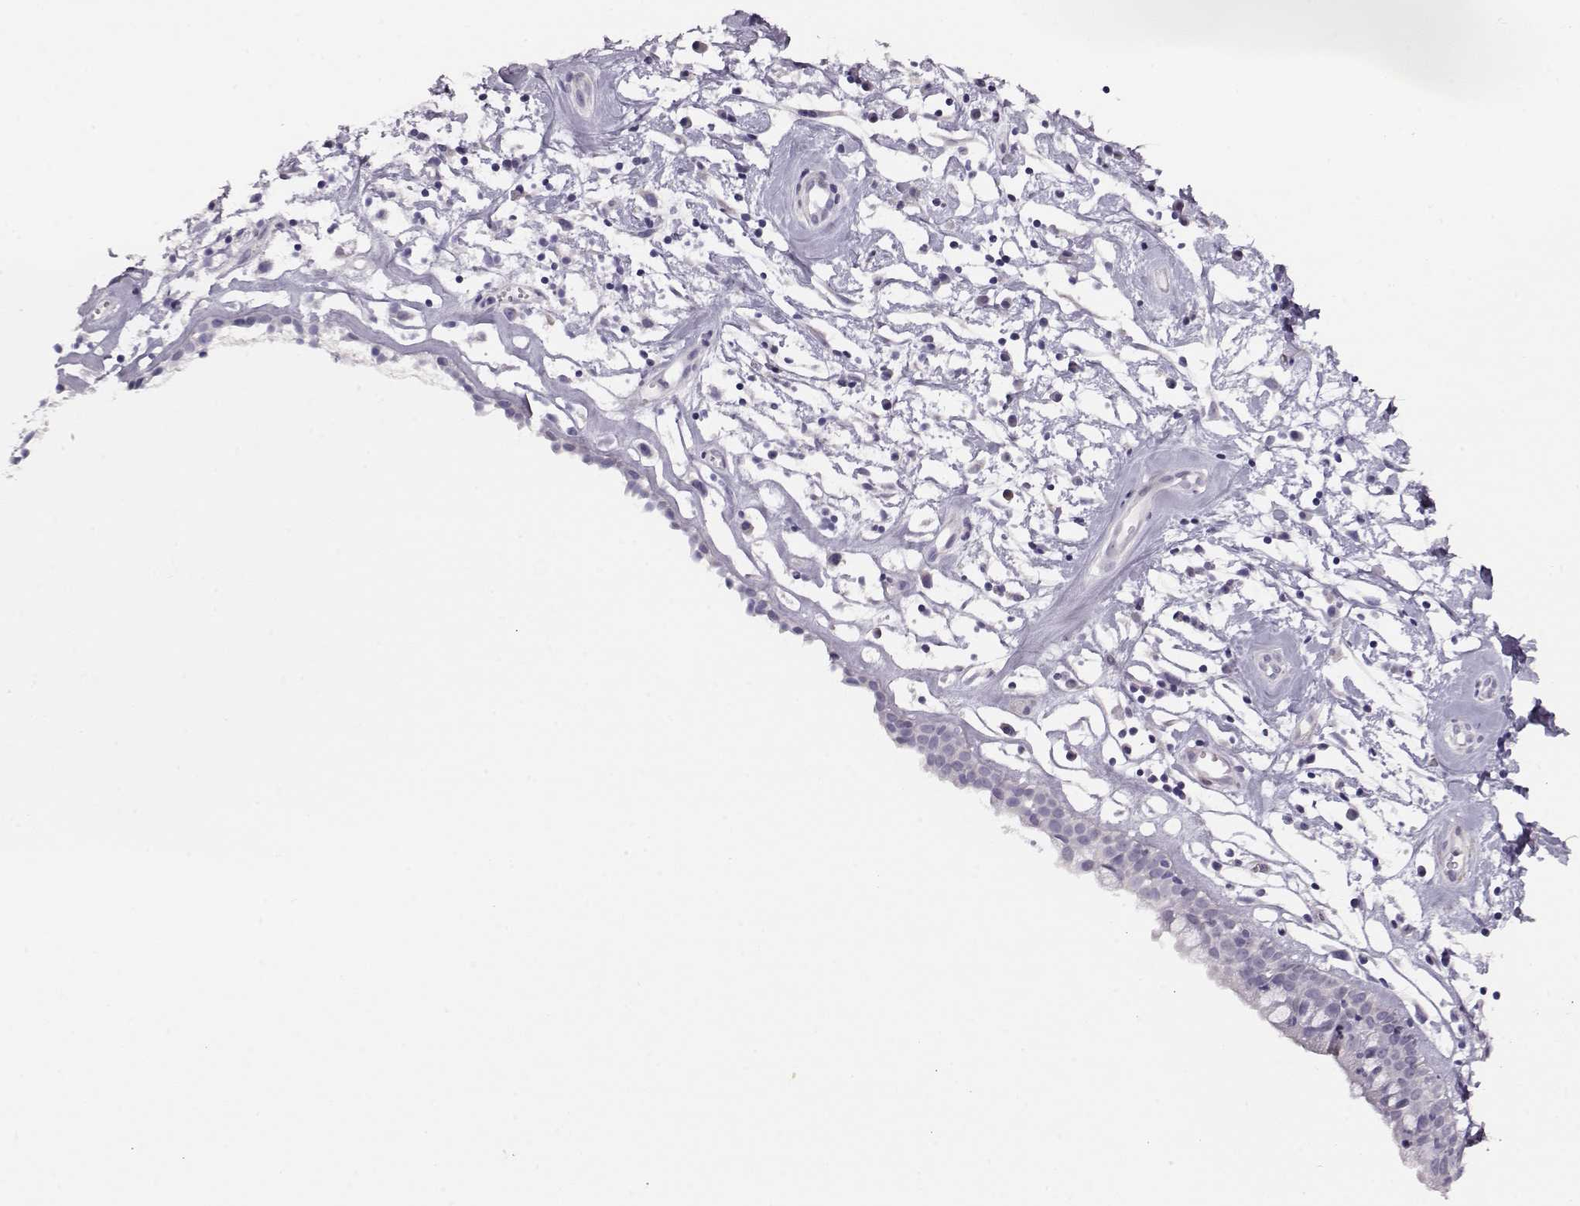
{"staining": {"intensity": "negative", "quantity": "none", "location": "none"}, "tissue": "nasopharynx", "cell_type": "Respiratory epithelial cells", "image_type": "normal", "snomed": [{"axis": "morphology", "description": "Normal tissue, NOS"}, {"axis": "topography", "description": "Nasopharynx"}], "caption": "Immunohistochemistry (IHC) of benign nasopharynx reveals no staining in respiratory epithelial cells.", "gene": "RBM44", "patient": {"sex": "male", "age": 77}}